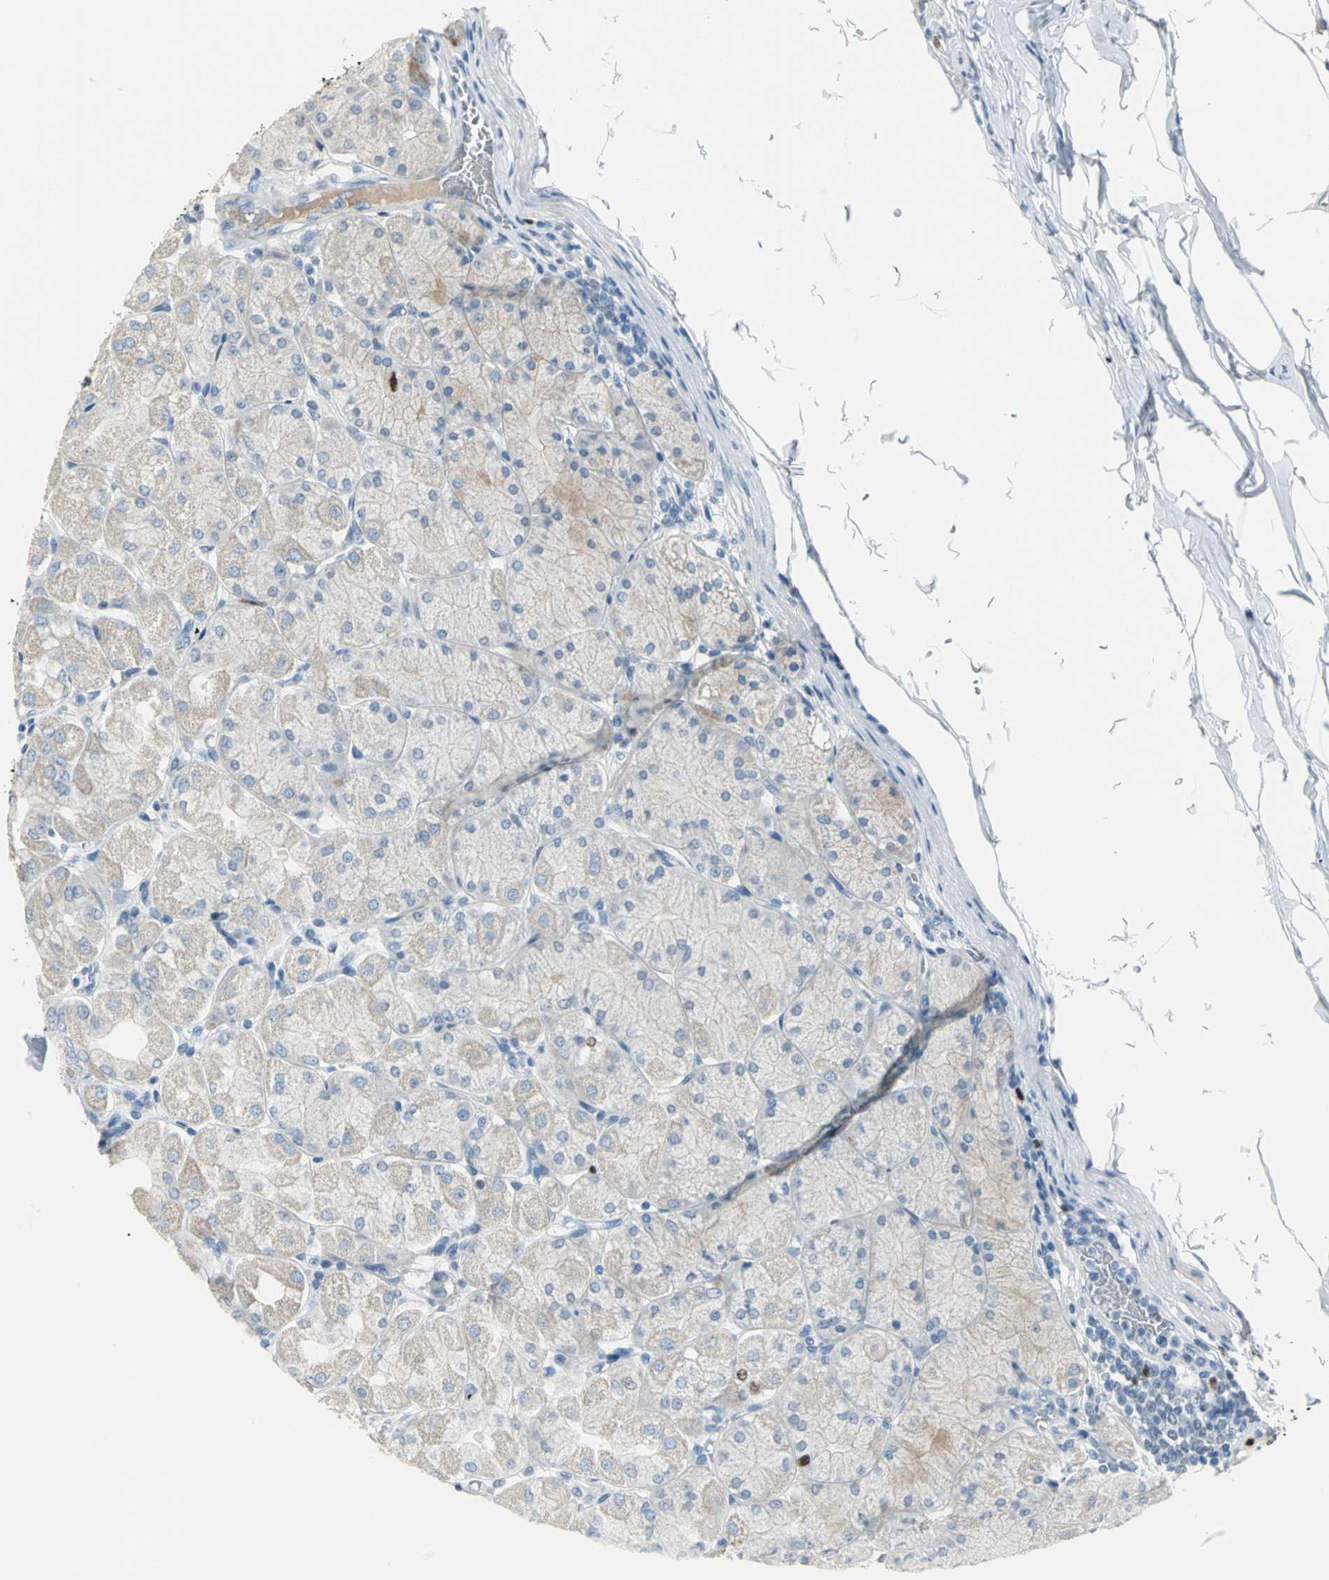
{"staining": {"intensity": "strong", "quantity": "<25%", "location": "nuclear"}, "tissue": "stomach", "cell_type": "Glandular cells", "image_type": "normal", "snomed": [{"axis": "morphology", "description": "Normal tissue, NOS"}, {"axis": "topography", "description": "Stomach, upper"}], "caption": "Brown immunohistochemical staining in benign stomach exhibits strong nuclear expression in about <25% of glandular cells.", "gene": "MCM3", "patient": {"sex": "female", "age": 56}}